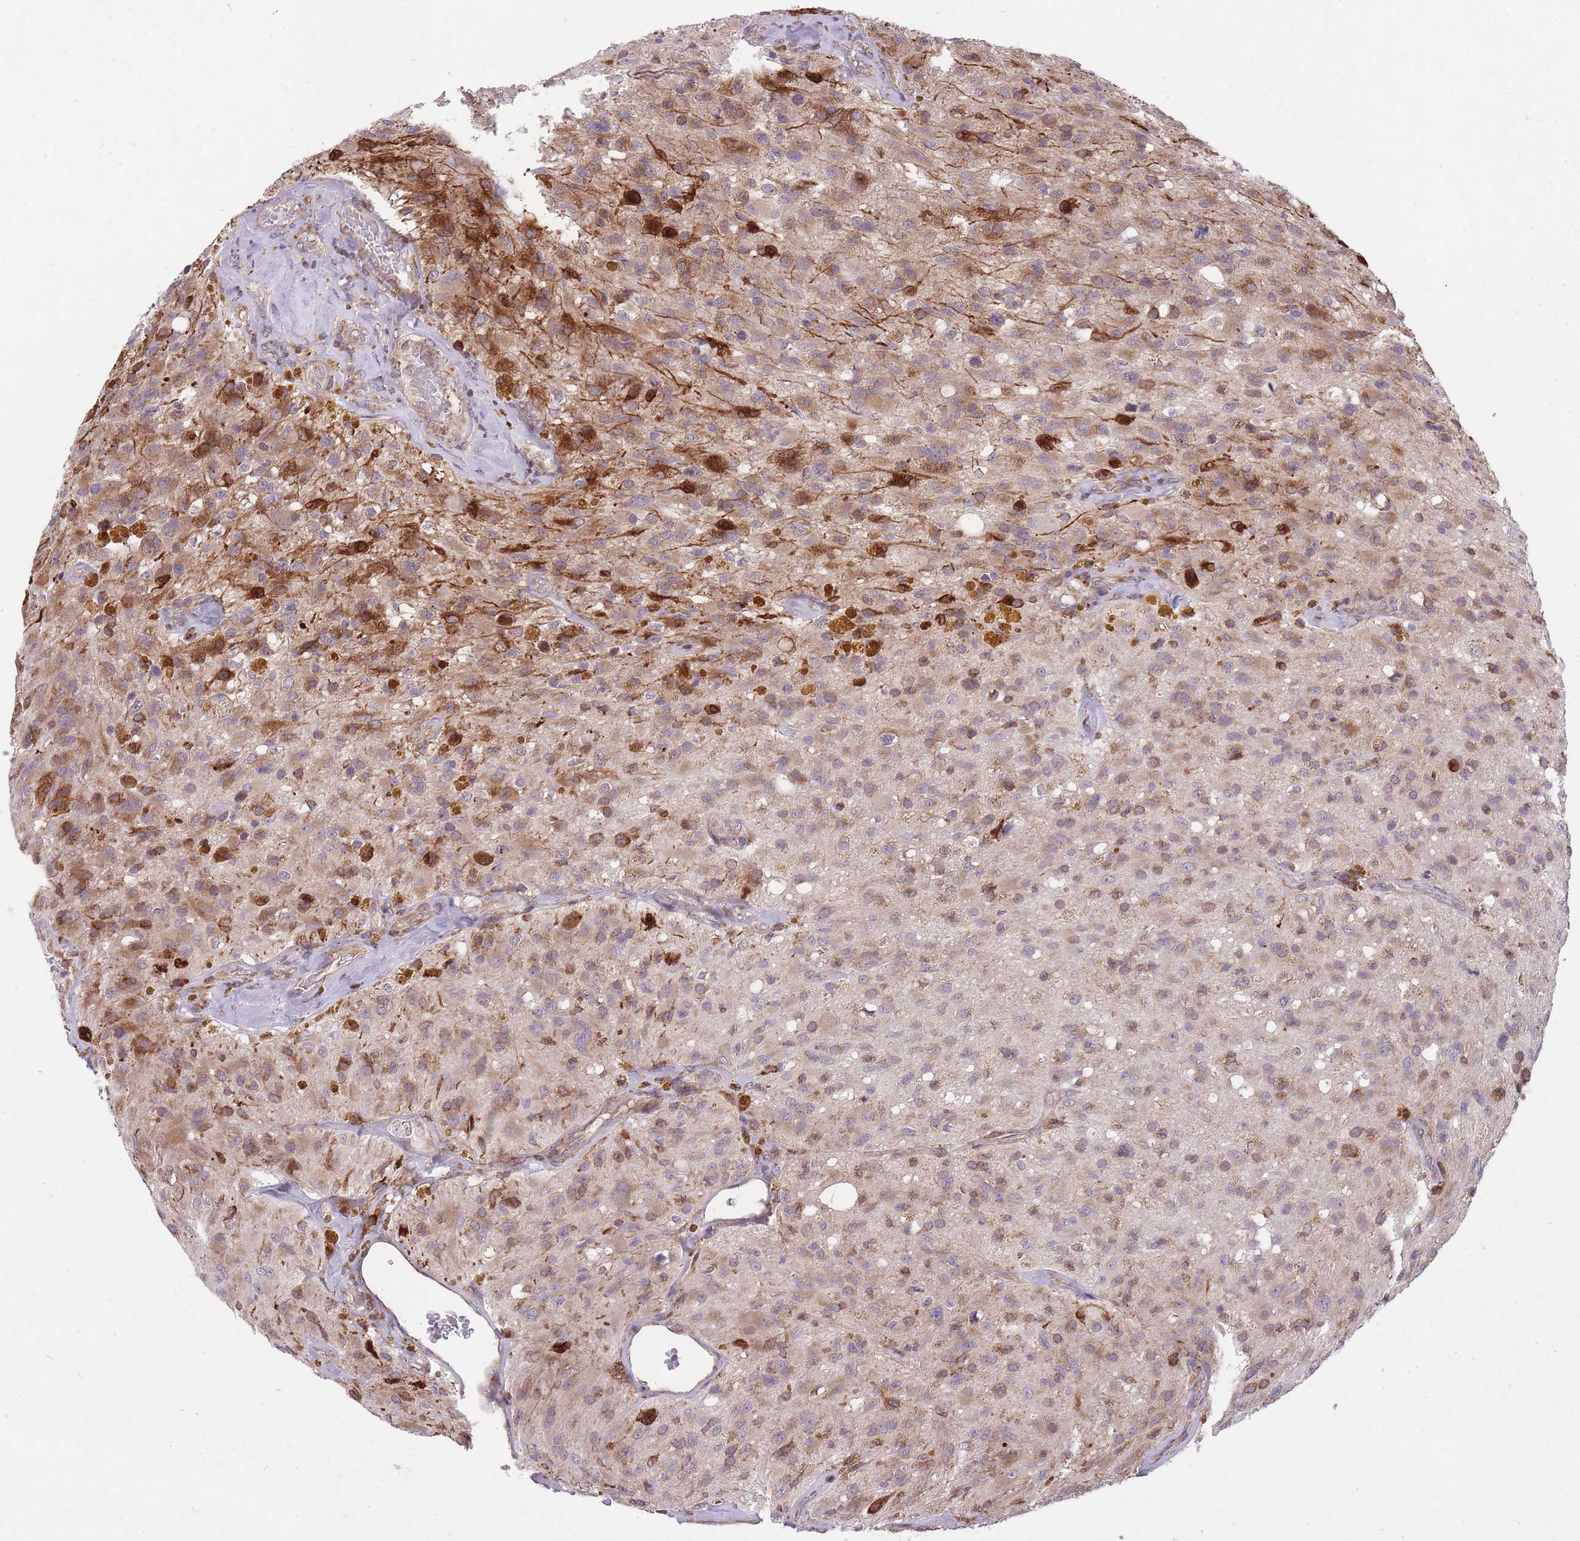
{"staining": {"intensity": "moderate", "quantity": "25%-75%", "location": "cytoplasmic/membranous"}, "tissue": "glioma", "cell_type": "Tumor cells", "image_type": "cancer", "snomed": [{"axis": "morphology", "description": "Glioma, malignant, High grade"}, {"axis": "topography", "description": "Brain"}], "caption": "Immunohistochemistry (IHC) photomicrograph of neoplastic tissue: malignant high-grade glioma stained using immunohistochemistry (IHC) exhibits medium levels of moderate protein expression localized specifically in the cytoplasmic/membranous of tumor cells, appearing as a cytoplasmic/membranous brown color.", "gene": "TTLL3", "patient": {"sex": "male", "age": 69}}